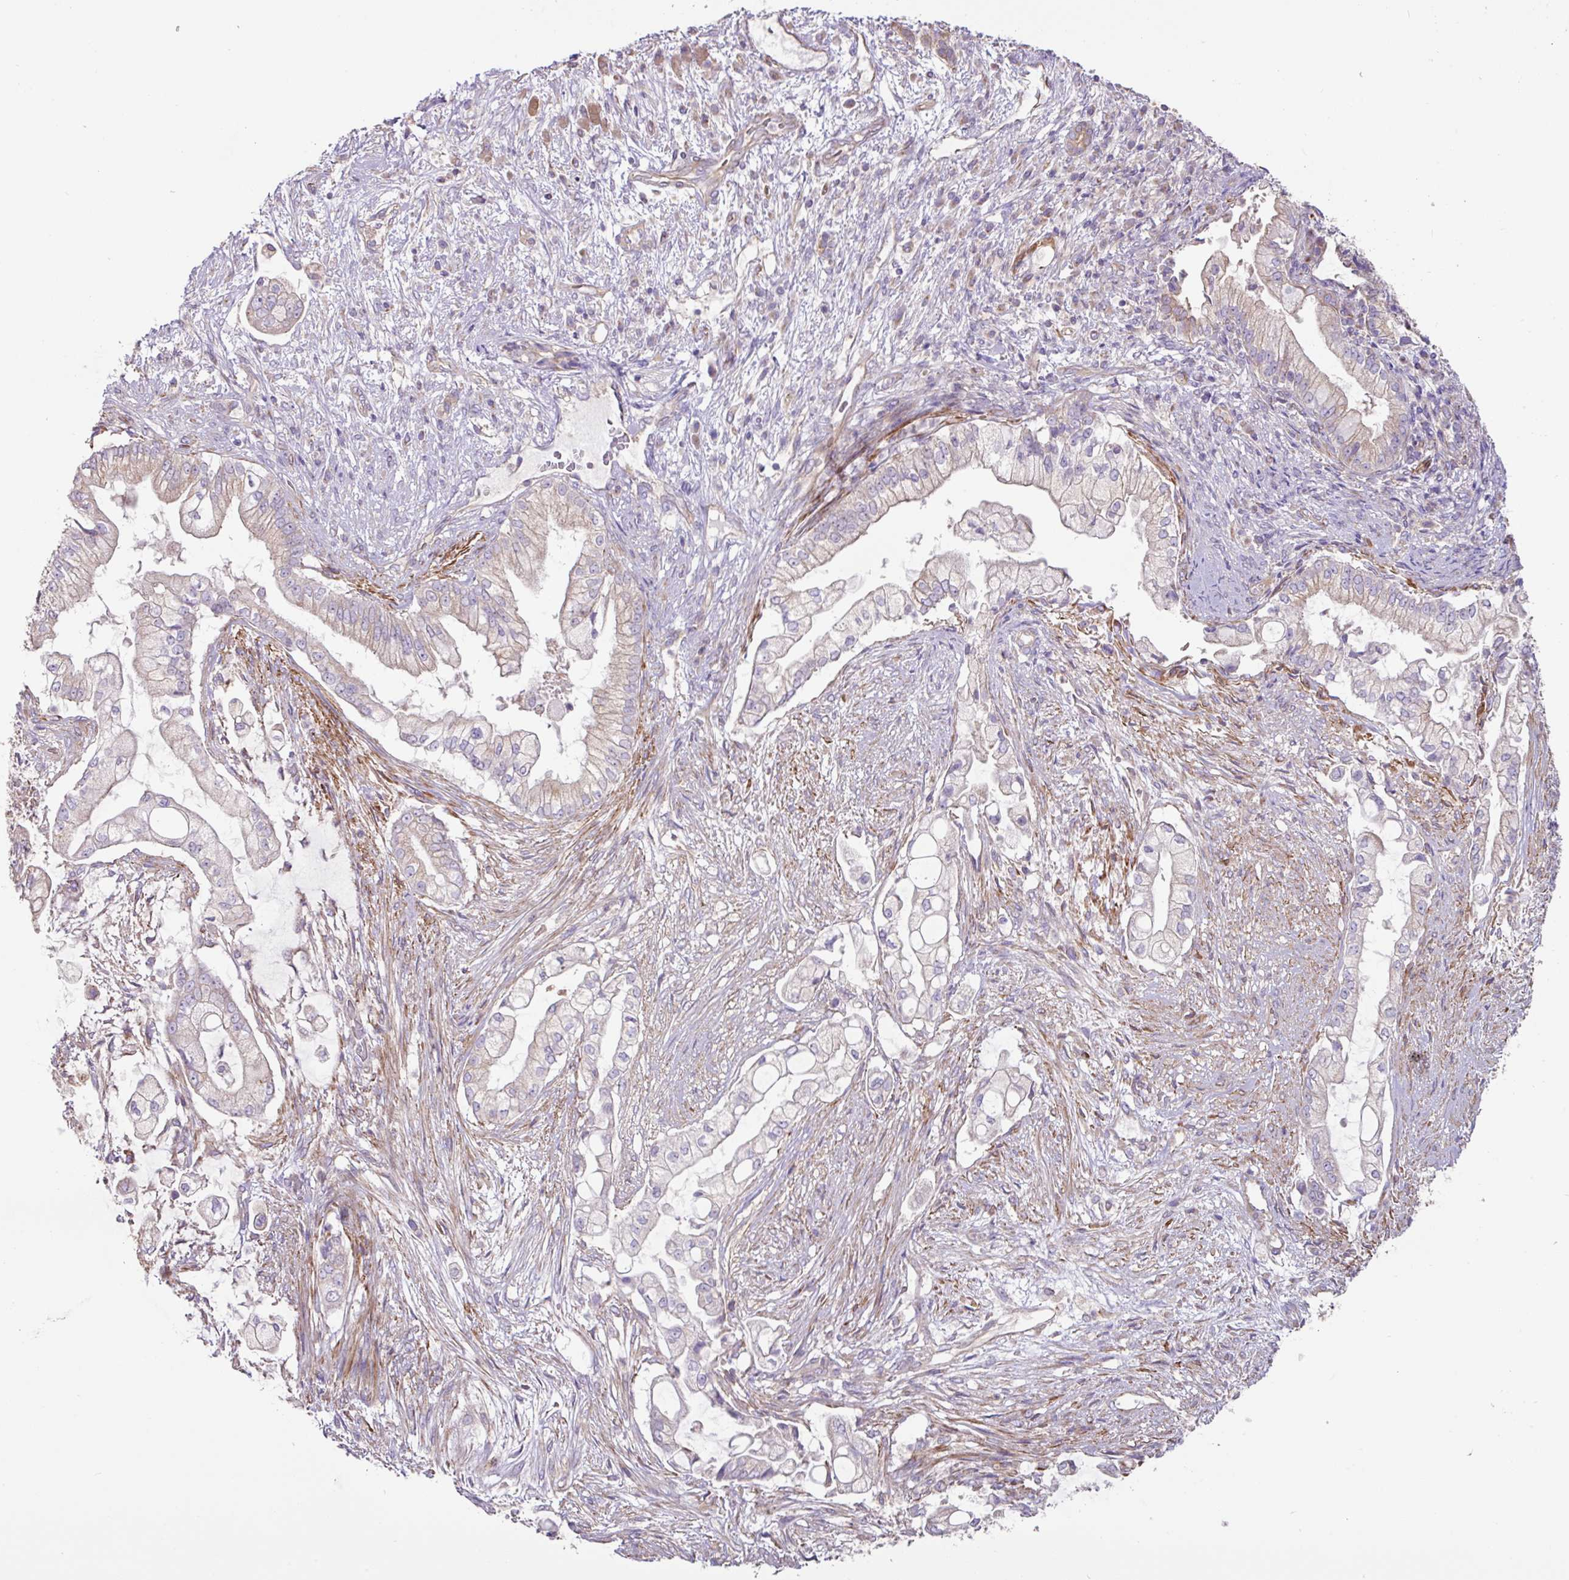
{"staining": {"intensity": "negative", "quantity": "none", "location": "none"}, "tissue": "pancreatic cancer", "cell_type": "Tumor cells", "image_type": "cancer", "snomed": [{"axis": "morphology", "description": "Adenocarcinoma, NOS"}, {"axis": "topography", "description": "Pancreas"}], "caption": "Immunohistochemistry (IHC) of adenocarcinoma (pancreatic) shows no expression in tumor cells. (DAB (3,3'-diaminobenzidine) IHC, high magnification).", "gene": "MRRF", "patient": {"sex": "female", "age": 69}}